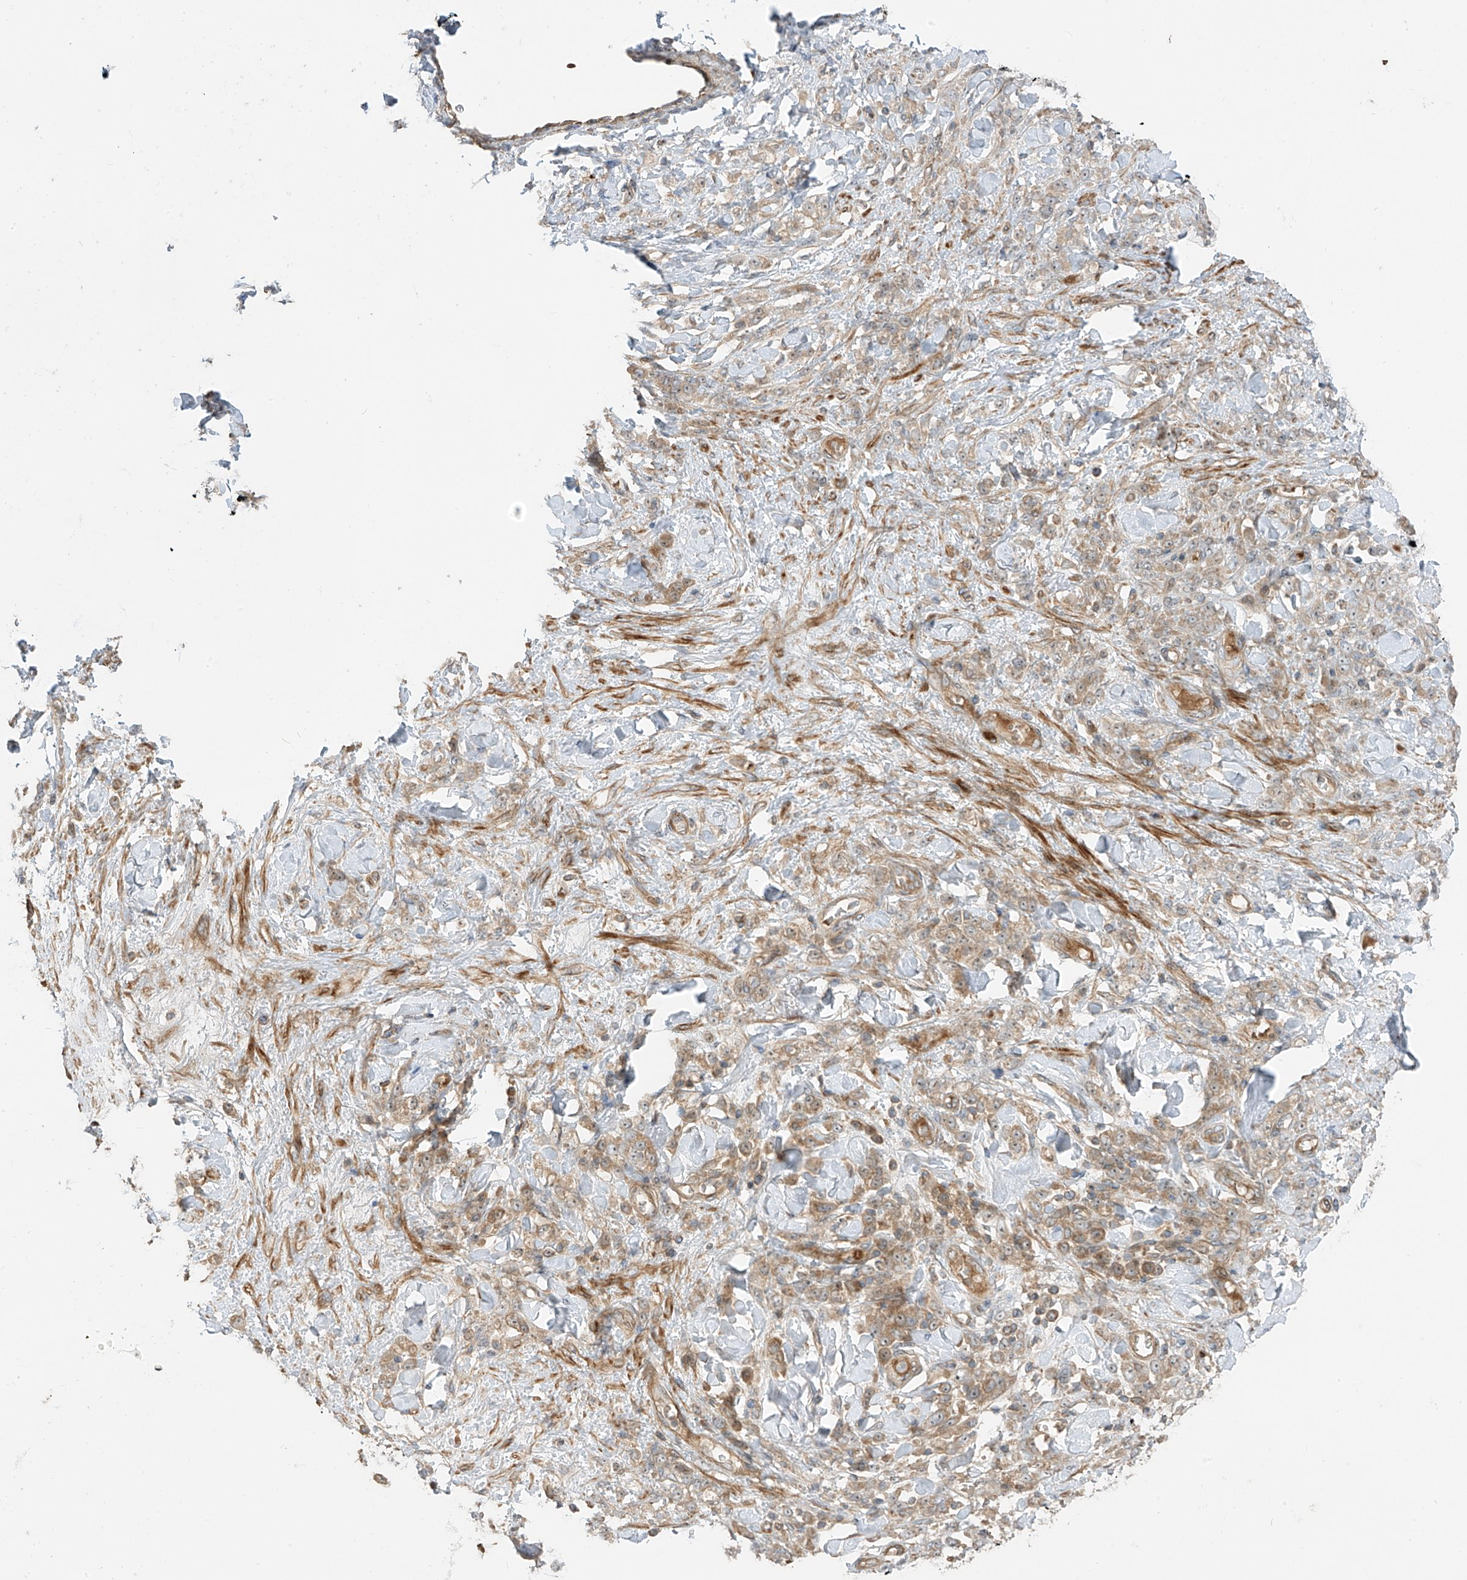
{"staining": {"intensity": "weak", "quantity": ">75%", "location": "cytoplasmic/membranous"}, "tissue": "stomach cancer", "cell_type": "Tumor cells", "image_type": "cancer", "snomed": [{"axis": "morphology", "description": "Normal tissue, NOS"}, {"axis": "morphology", "description": "Adenocarcinoma, NOS"}, {"axis": "topography", "description": "Stomach"}], "caption": "Brown immunohistochemical staining in stomach adenocarcinoma reveals weak cytoplasmic/membranous positivity in approximately >75% of tumor cells.", "gene": "ENTR1", "patient": {"sex": "male", "age": 82}}